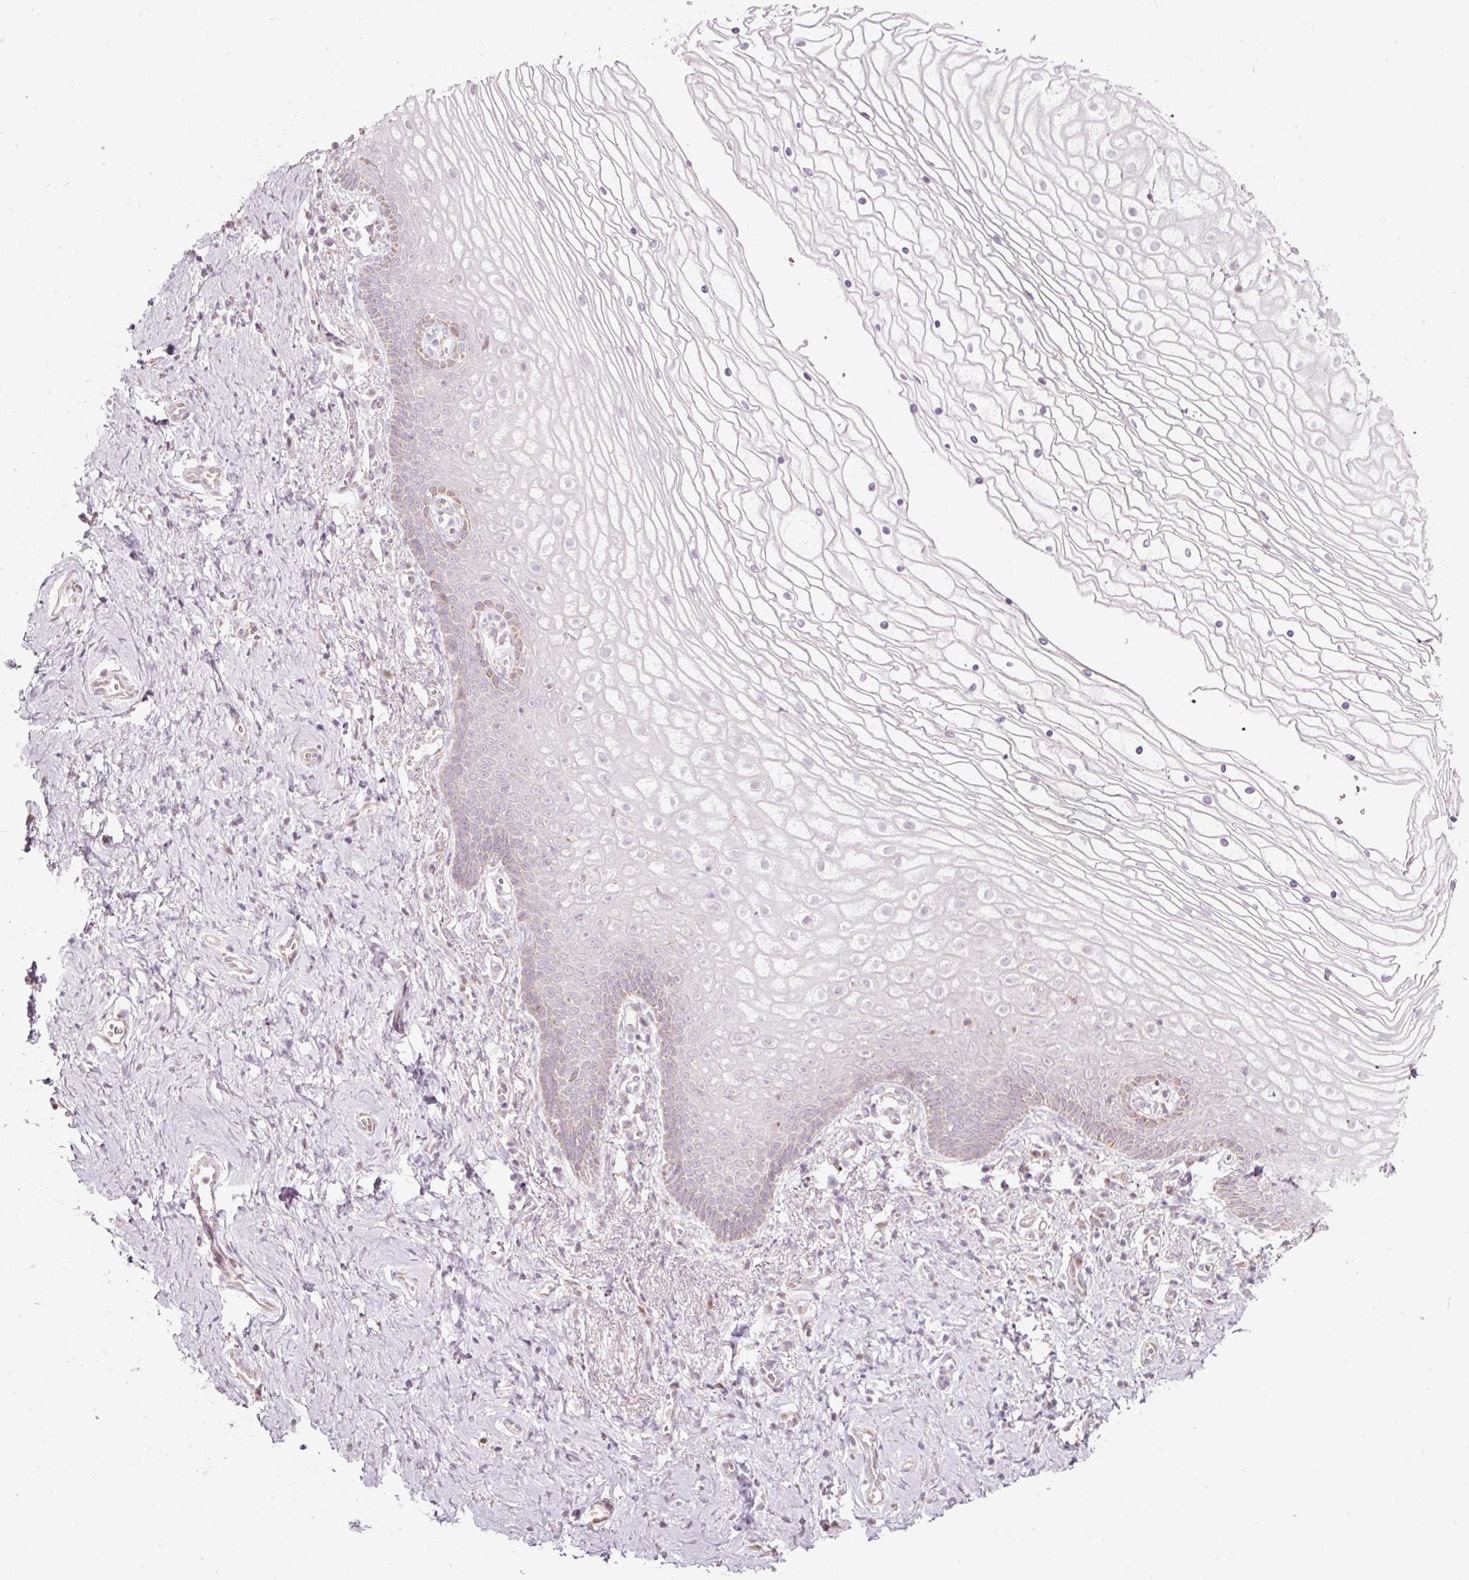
{"staining": {"intensity": "weak", "quantity": "<25%", "location": "nuclear"}, "tissue": "vagina", "cell_type": "Squamous epithelial cells", "image_type": "normal", "snomed": [{"axis": "morphology", "description": "Normal tissue, NOS"}, {"axis": "topography", "description": "Vagina"}], "caption": "This is an IHC micrograph of benign vagina. There is no staining in squamous epithelial cells.", "gene": "RNF39", "patient": {"sex": "female", "age": 56}}